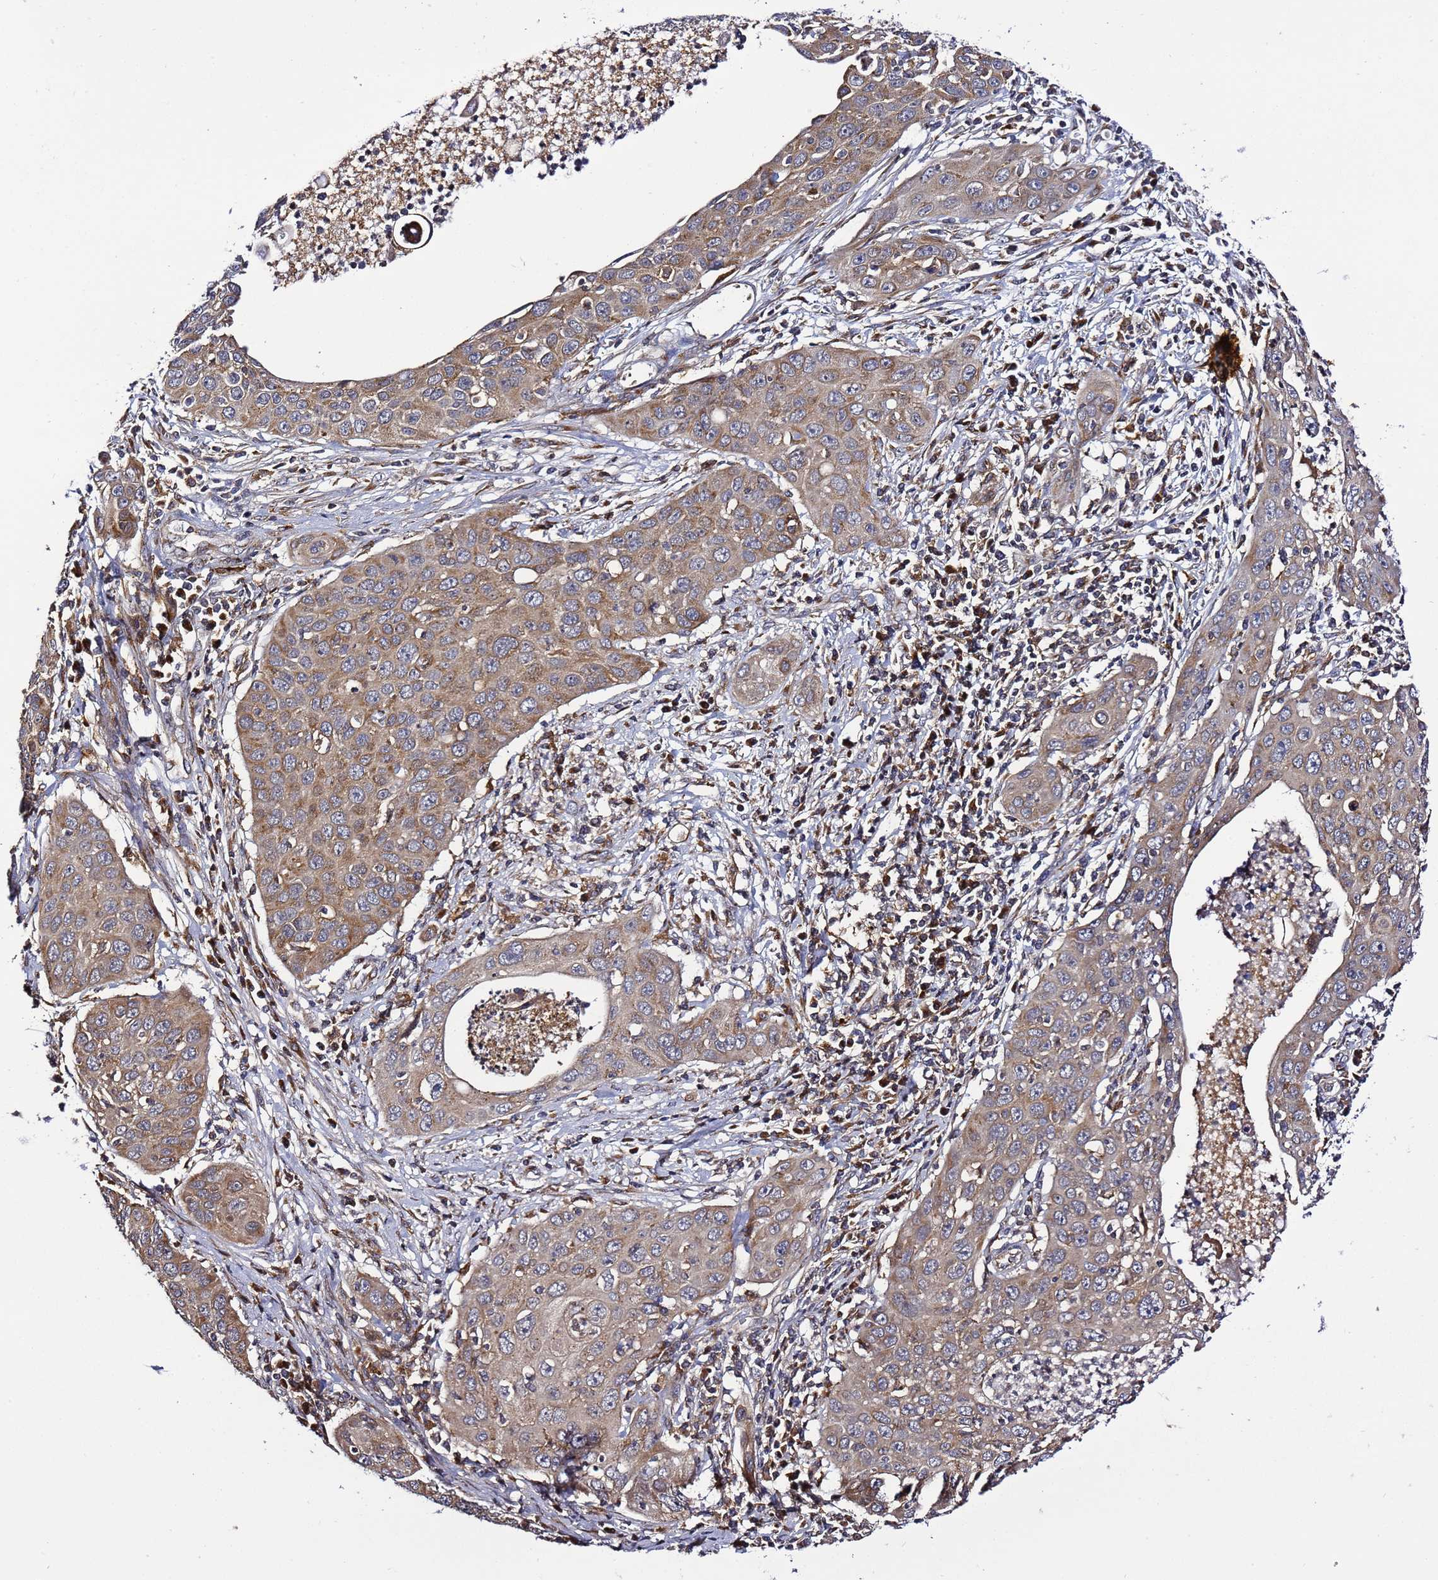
{"staining": {"intensity": "moderate", "quantity": ">75%", "location": "cytoplasmic/membranous"}, "tissue": "cervical cancer", "cell_type": "Tumor cells", "image_type": "cancer", "snomed": [{"axis": "morphology", "description": "Squamous cell carcinoma, NOS"}, {"axis": "topography", "description": "Cervix"}], "caption": "Cervical squamous cell carcinoma stained for a protein shows moderate cytoplasmic/membranous positivity in tumor cells.", "gene": "TMEM176B", "patient": {"sex": "female", "age": 36}}